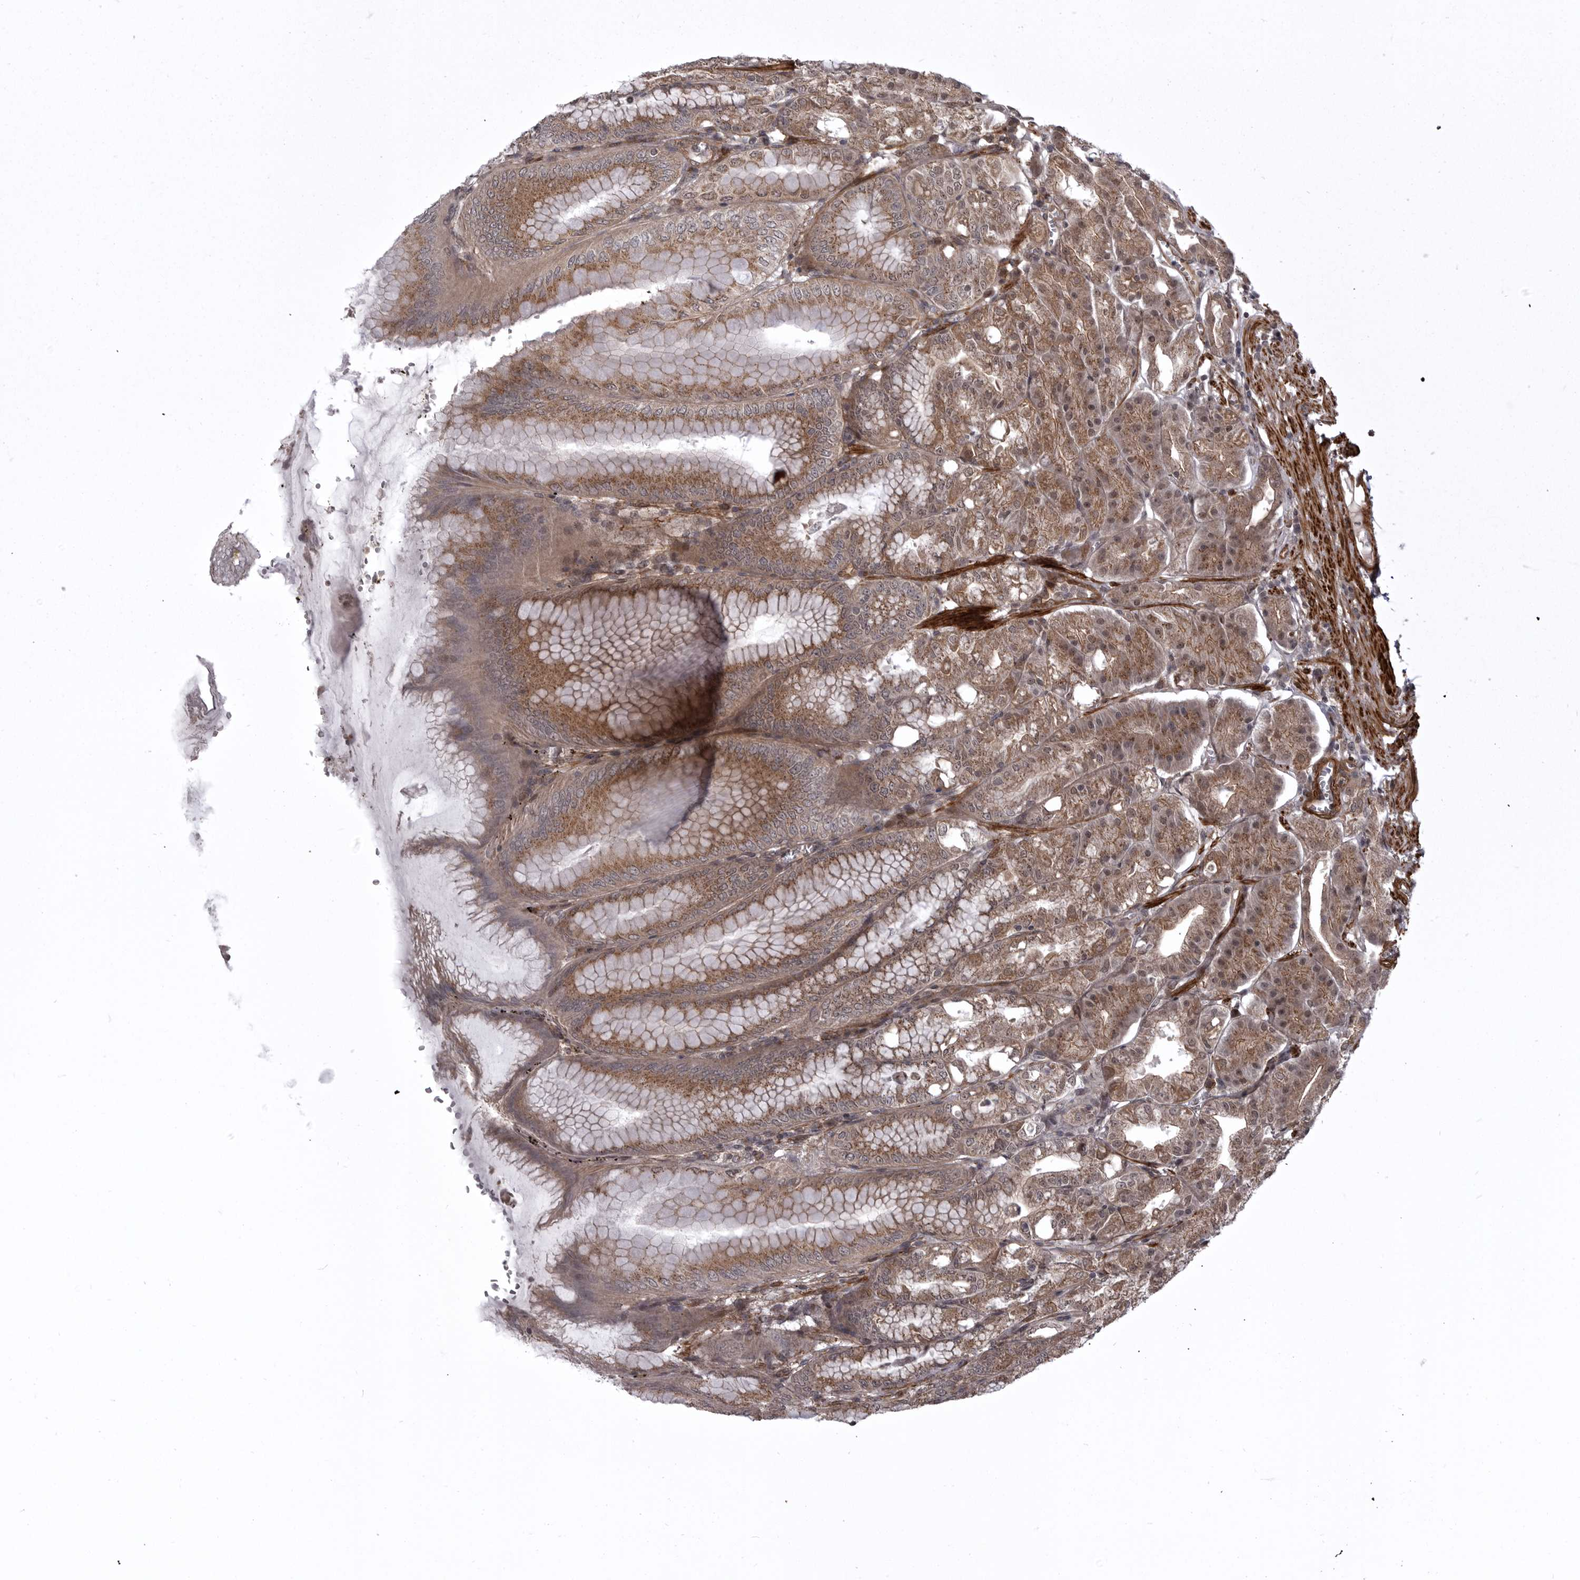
{"staining": {"intensity": "moderate", "quantity": ">75%", "location": "cytoplasmic/membranous,nuclear"}, "tissue": "stomach", "cell_type": "Glandular cells", "image_type": "normal", "snomed": [{"axis": "morphology", "description": "Normal tissue, NOS"}, {"axis": "topography", "description": "Stomach, lower"}], "caption": "Stomach stained for a protein (brown) displays moderate cytoplasmic/membranous,nuclear positive expression in approximately >75% of glandular cells.", "gene": "SNX16", "patient": {"sex": "male", "age": 71}}